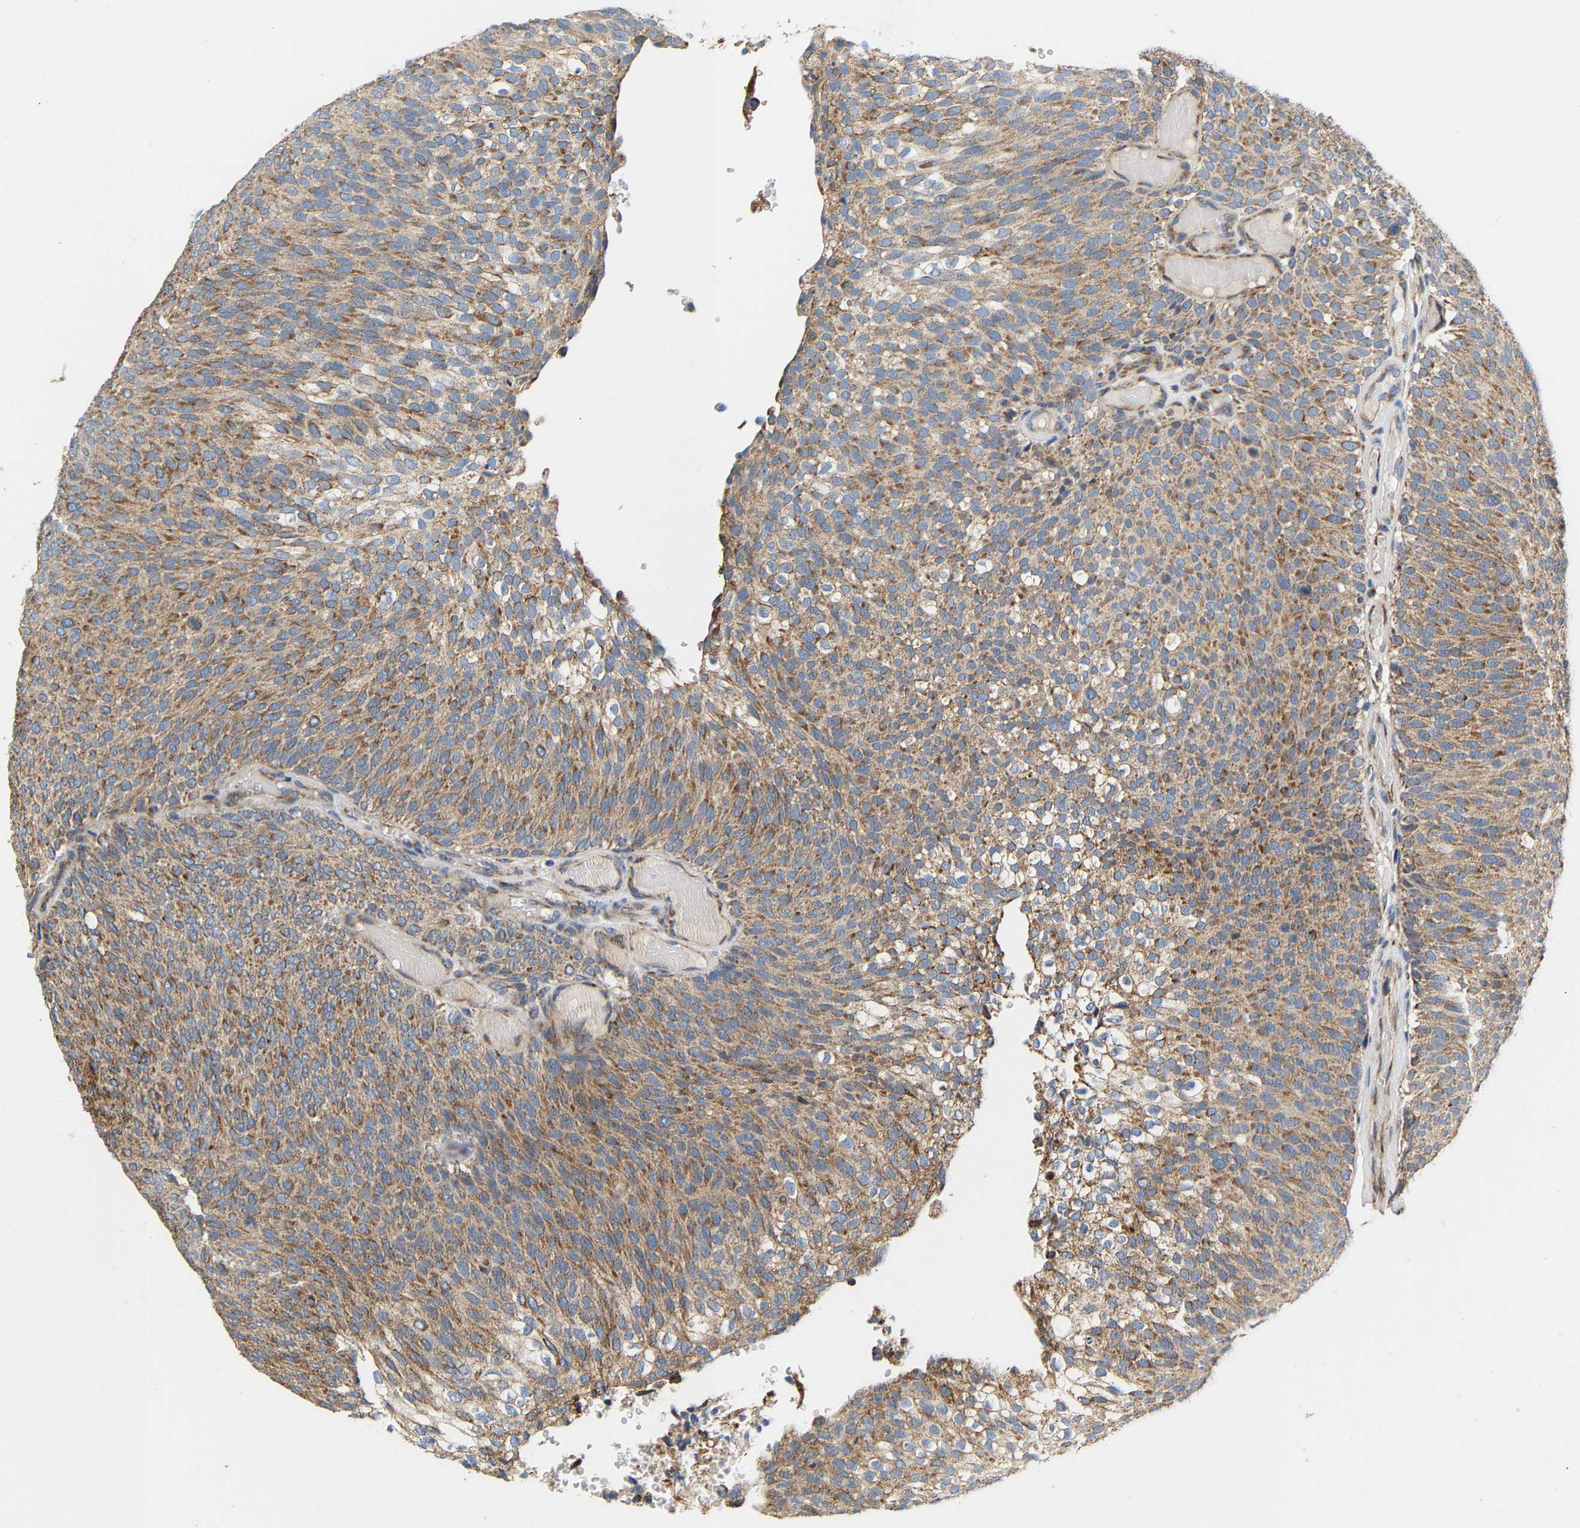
{"staining": {"intensity": "moderate", "quantity": ">75%", "location": "cytoplasmic/membranous"}, "tissue": "urothelial cancer", "cell_type": "Tumor cells", "image_type": "cancer", "snomed": [{"axis": "morphology", "description": "Urothelial carcinoma, Low grade"}, {"axis": "topography", "description": "Urinary bladder"}], "caption": "A histopathology image of urothelial cancer stained for a protein demonstrates moderate cytoplasmic/membranous brown staining in tumor cells. Nuclei are stained in blue.", "gene": "TMEM168", "patient": {"sex": "male", "age": 78}}